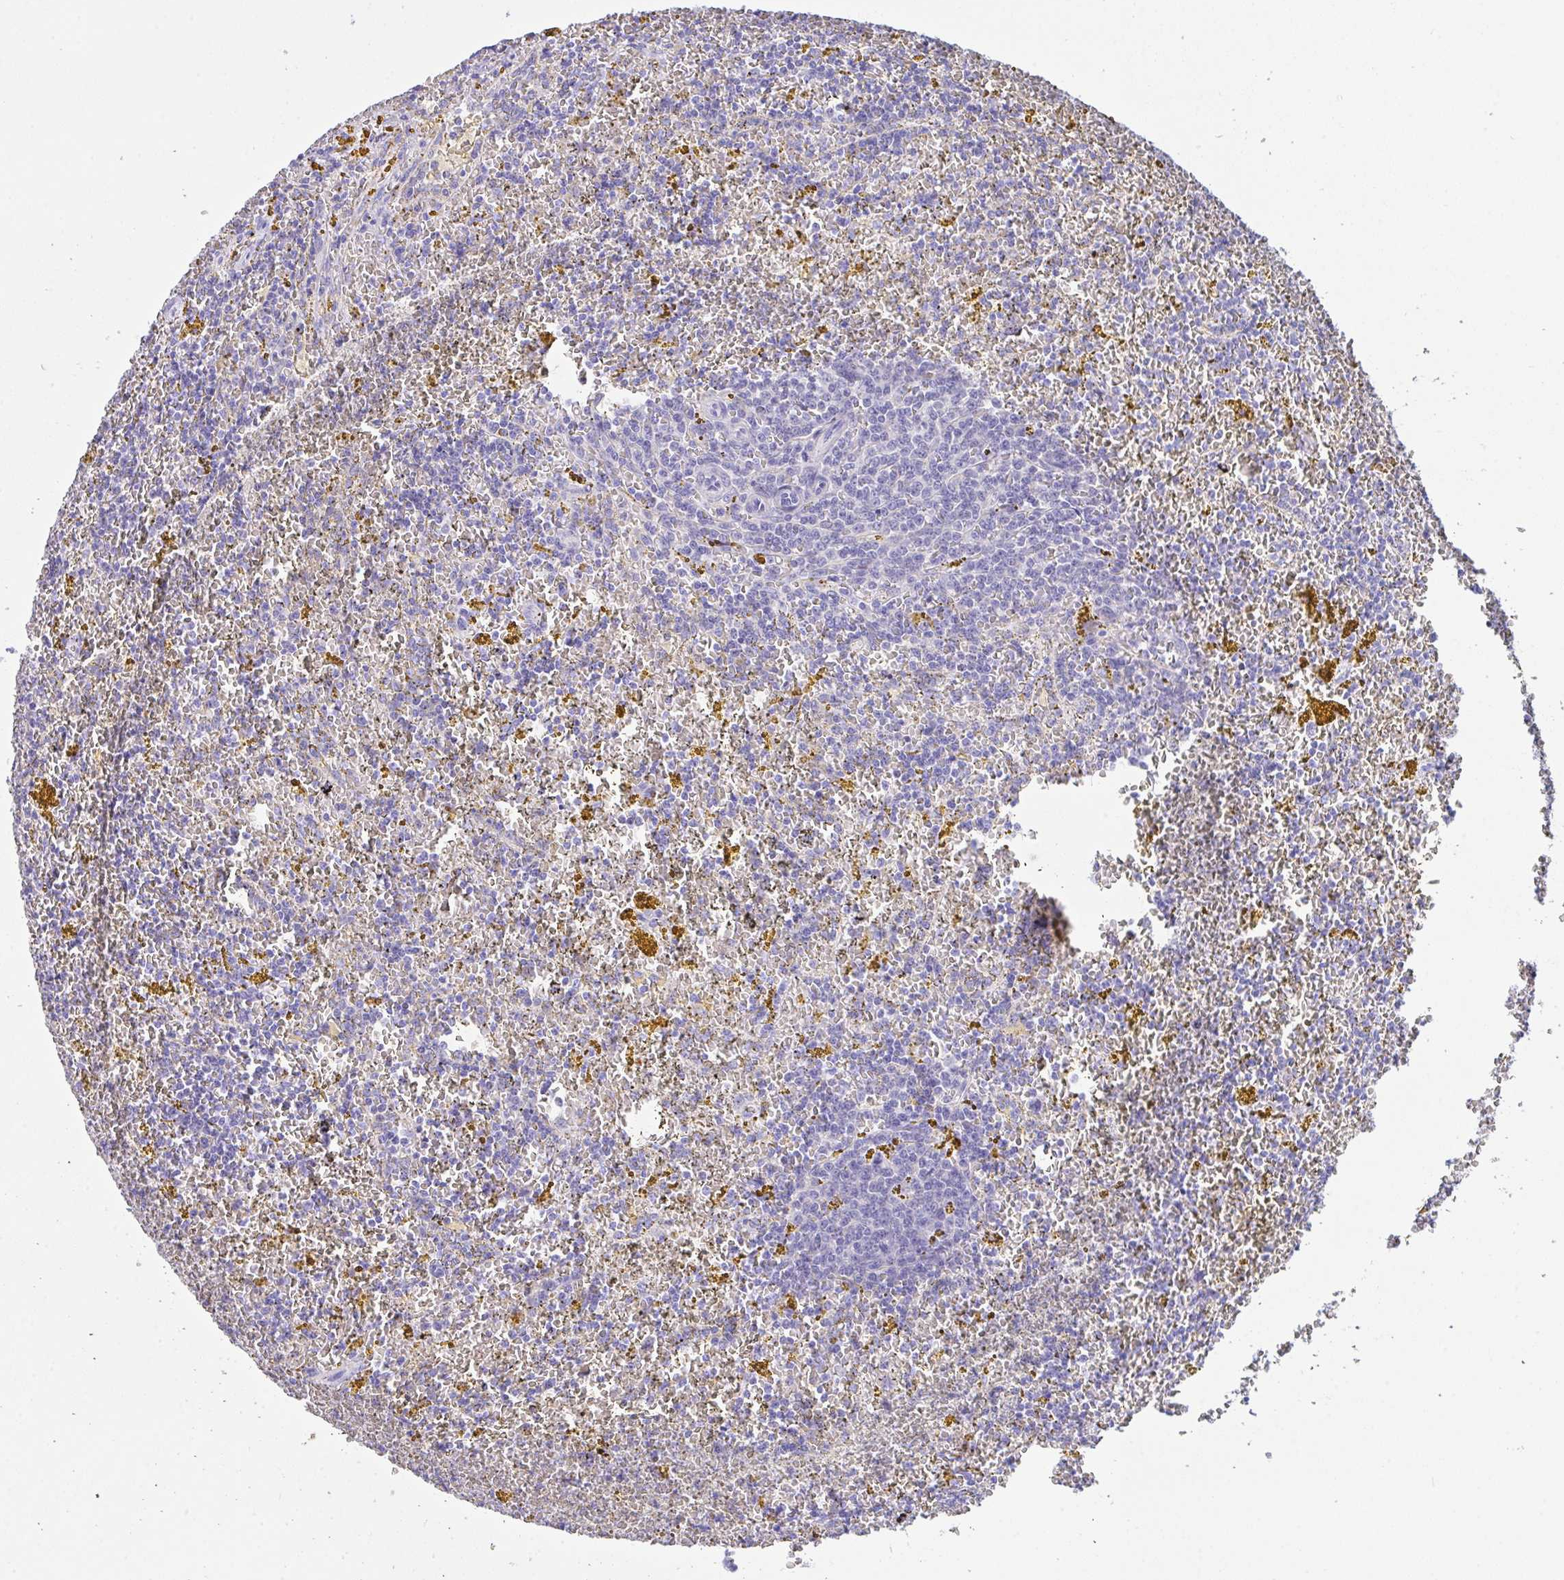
{"staining": {"intensity": "negative", "quantity": "none", "location": "none"}, "tissue": "lymphoma", "cell_type": "Tumor cells", "image_type": "cancer", "snomed": [{"axis": "morphology", "description": "Malignant lymphoma, non-Hodgkin's type, Low grade"}, {"axis": "topography", "description": "Spleen"}, {"axis": "topography", "description": "Lymph node"}], "caption": "Lymphoma was stained to show a protein in brown. There is no significant expression in tumor cells. (DAB IHC with hematoxylin counter stain).", "gene": "CA10", "patient": {"sex": "female", "age": 66}}